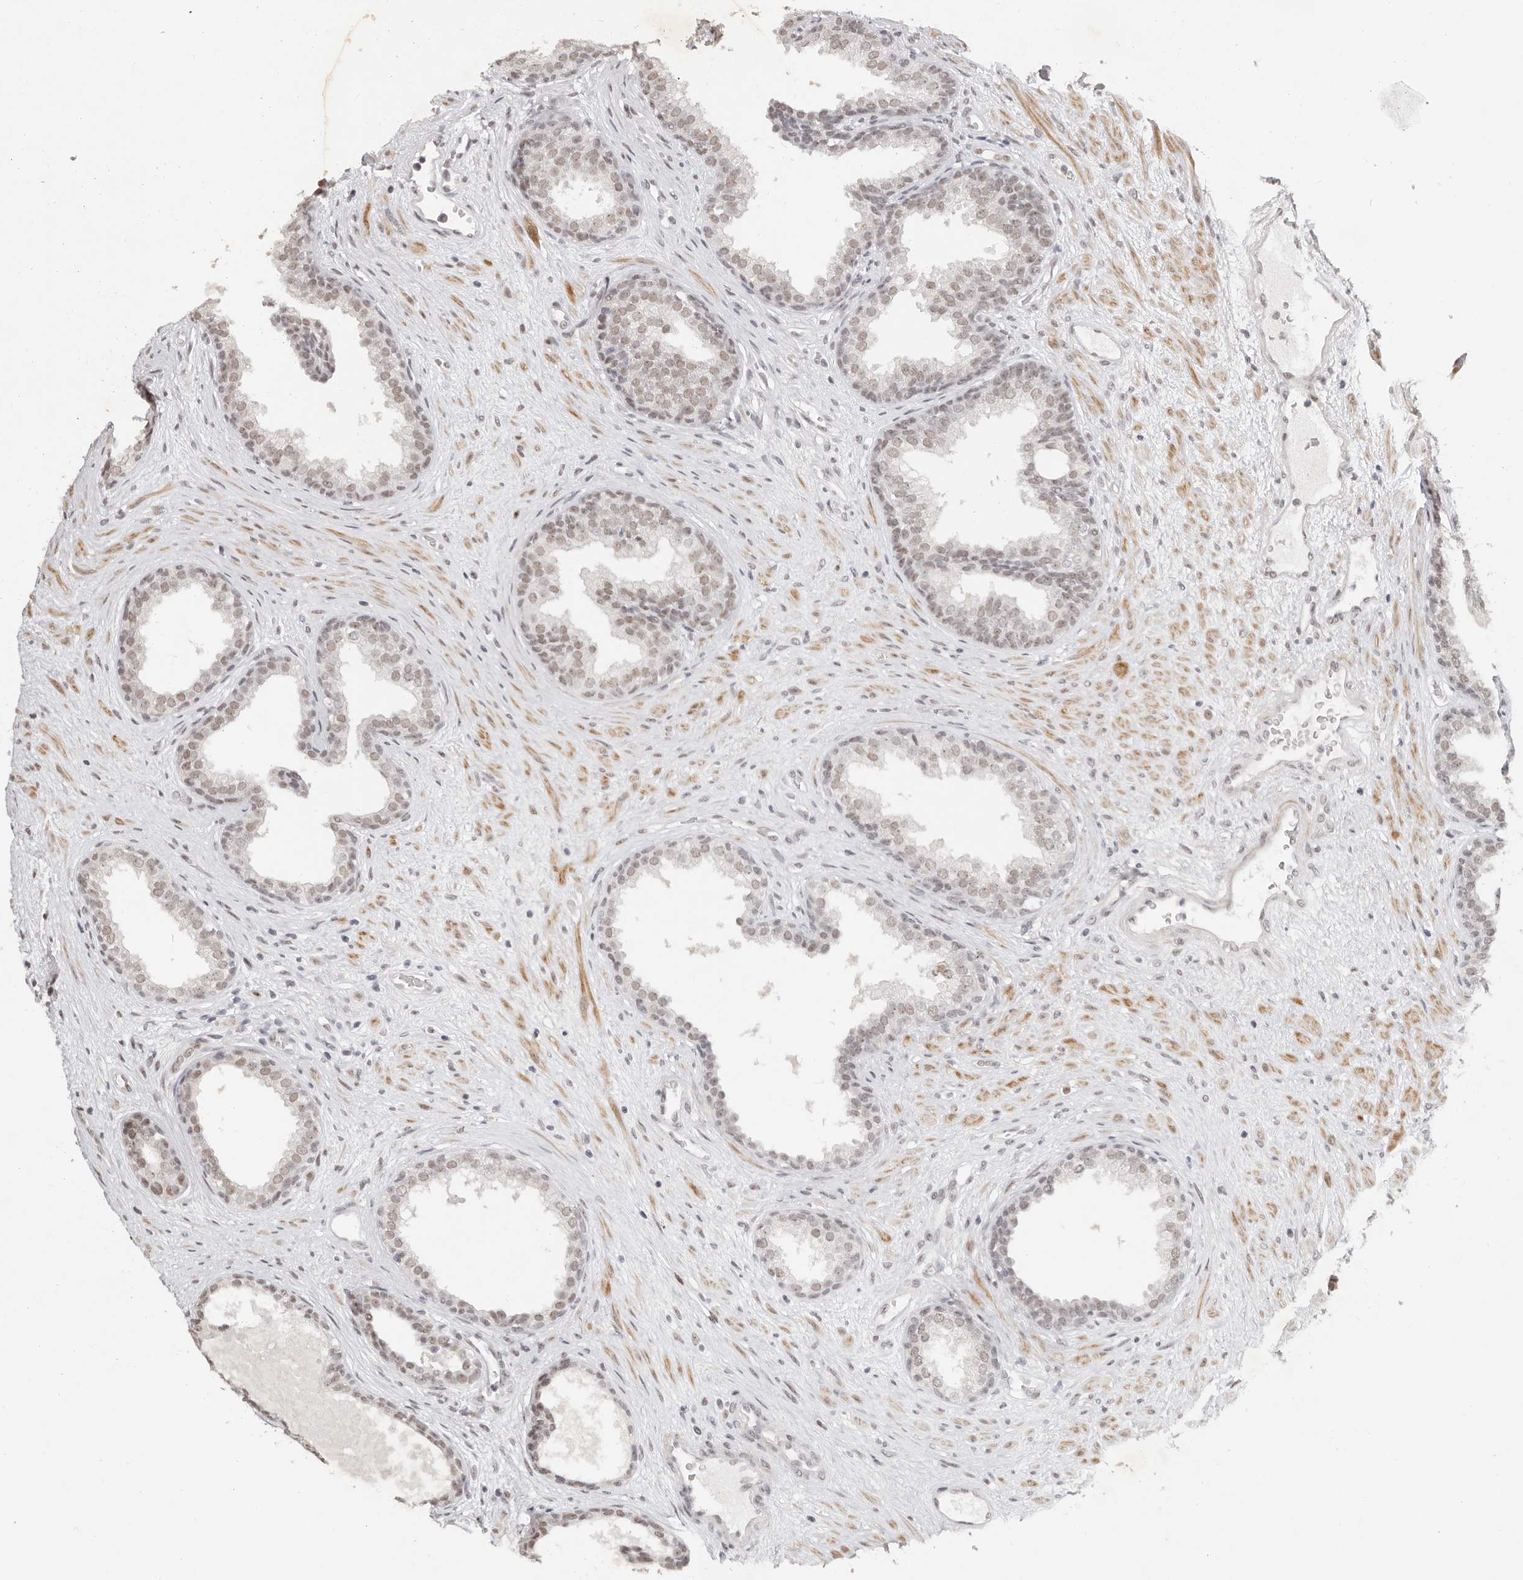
{"staining": {"intensity": "weak", "quantity": ">75%", "location": "nuclear"}, "tissue": "prostate", "cell_type": "Glandular cells", "image_type": "normal", "snomed": [{"axis": "morphology", "description": "Normal tissue, NOS"}, {"axis": "topography", "description": "Prostate"}], "caption": "Prostate stained for a protein displays weak nuclear positivity in glandular cells.", "gene": "LARP7", "patient": {"sex": "male", "age": 76}}